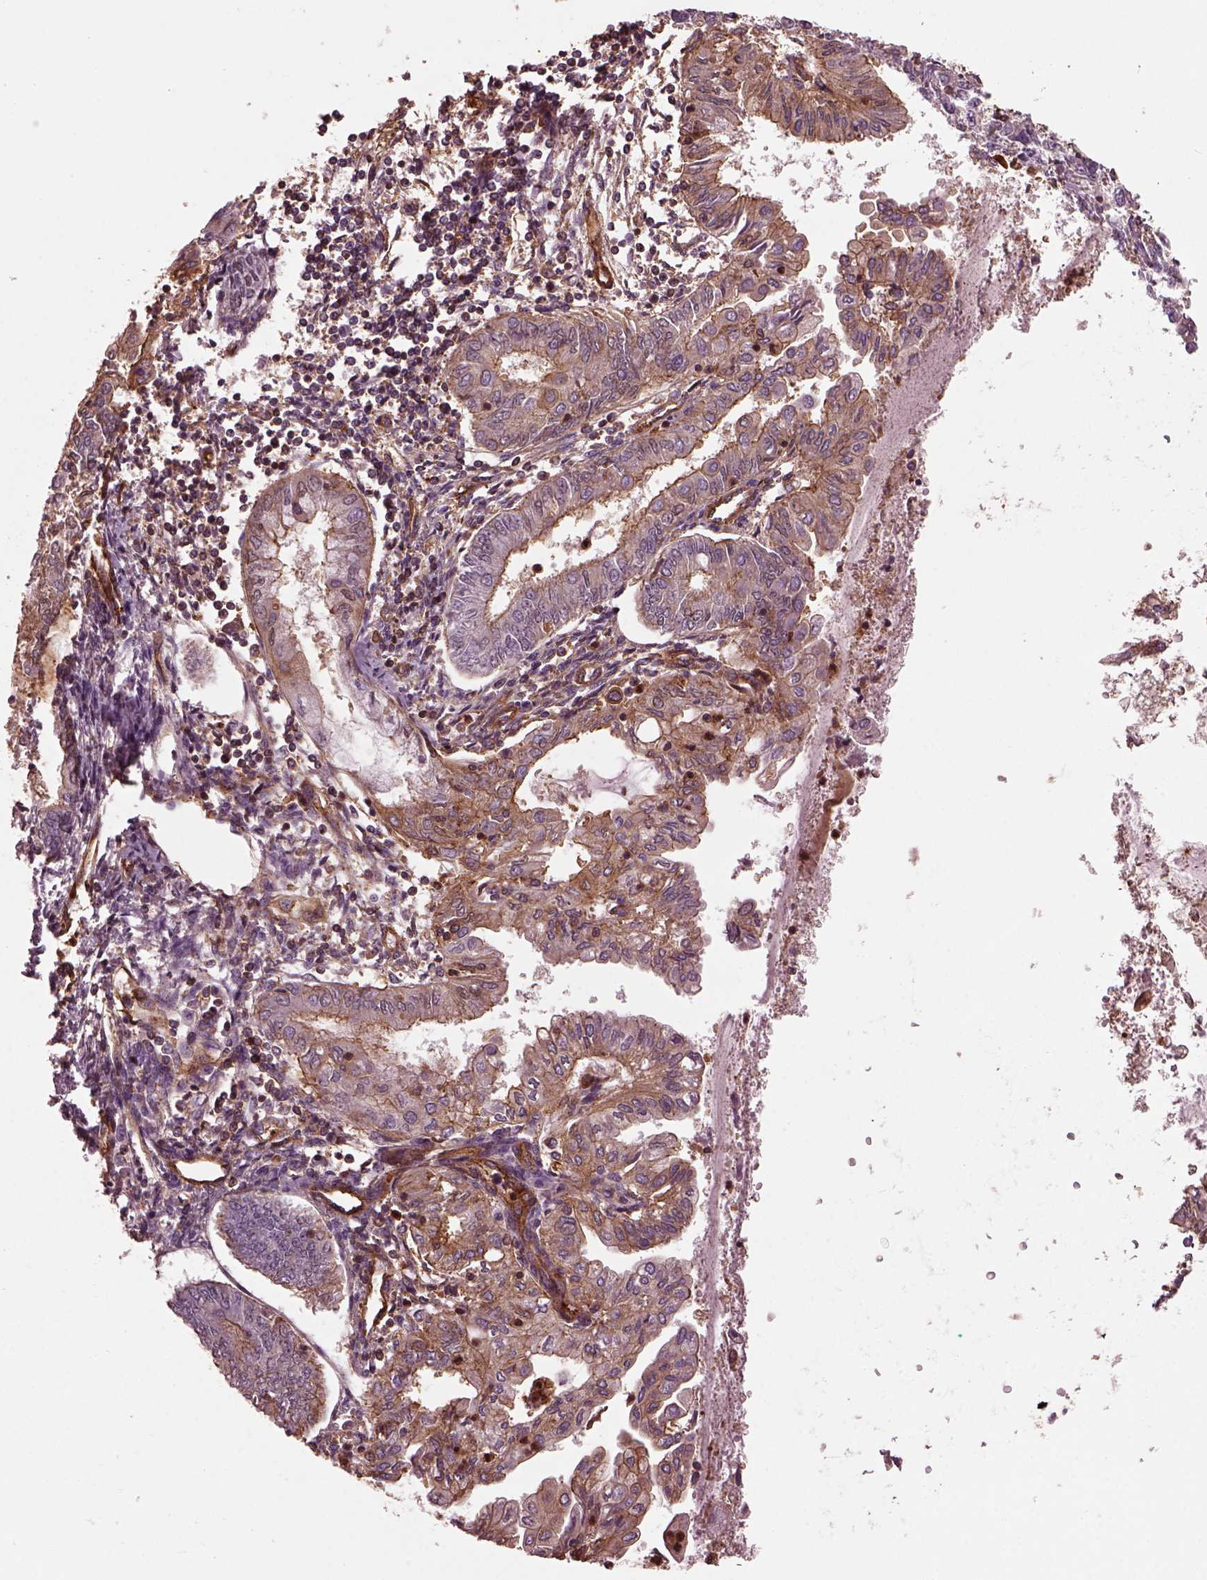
{"staining": {"intensity": "moderate", "quantity": "25%-75%", "location": "cytoplasmic/membranous"}, "tissue": "endometrial cancer", "cell_type": "Tumor cells", "image_type": "cancer", "snomed": [{"axis": "morphology", "description": "Adenocarcinoma, NOS"}, {"axis": "topography", "description": "Endometrium"}], "caption": "The immunohistochemical stain highlights moderate cytoplasmic/membranous positivity in tumor cells of adenocarcinoma (endometrial) tissue. (brown staining indicates protein expression, while blue staining denotes nuclei).", "gene": "MYL6", "patient": {"sex": "female", "age": 68}}